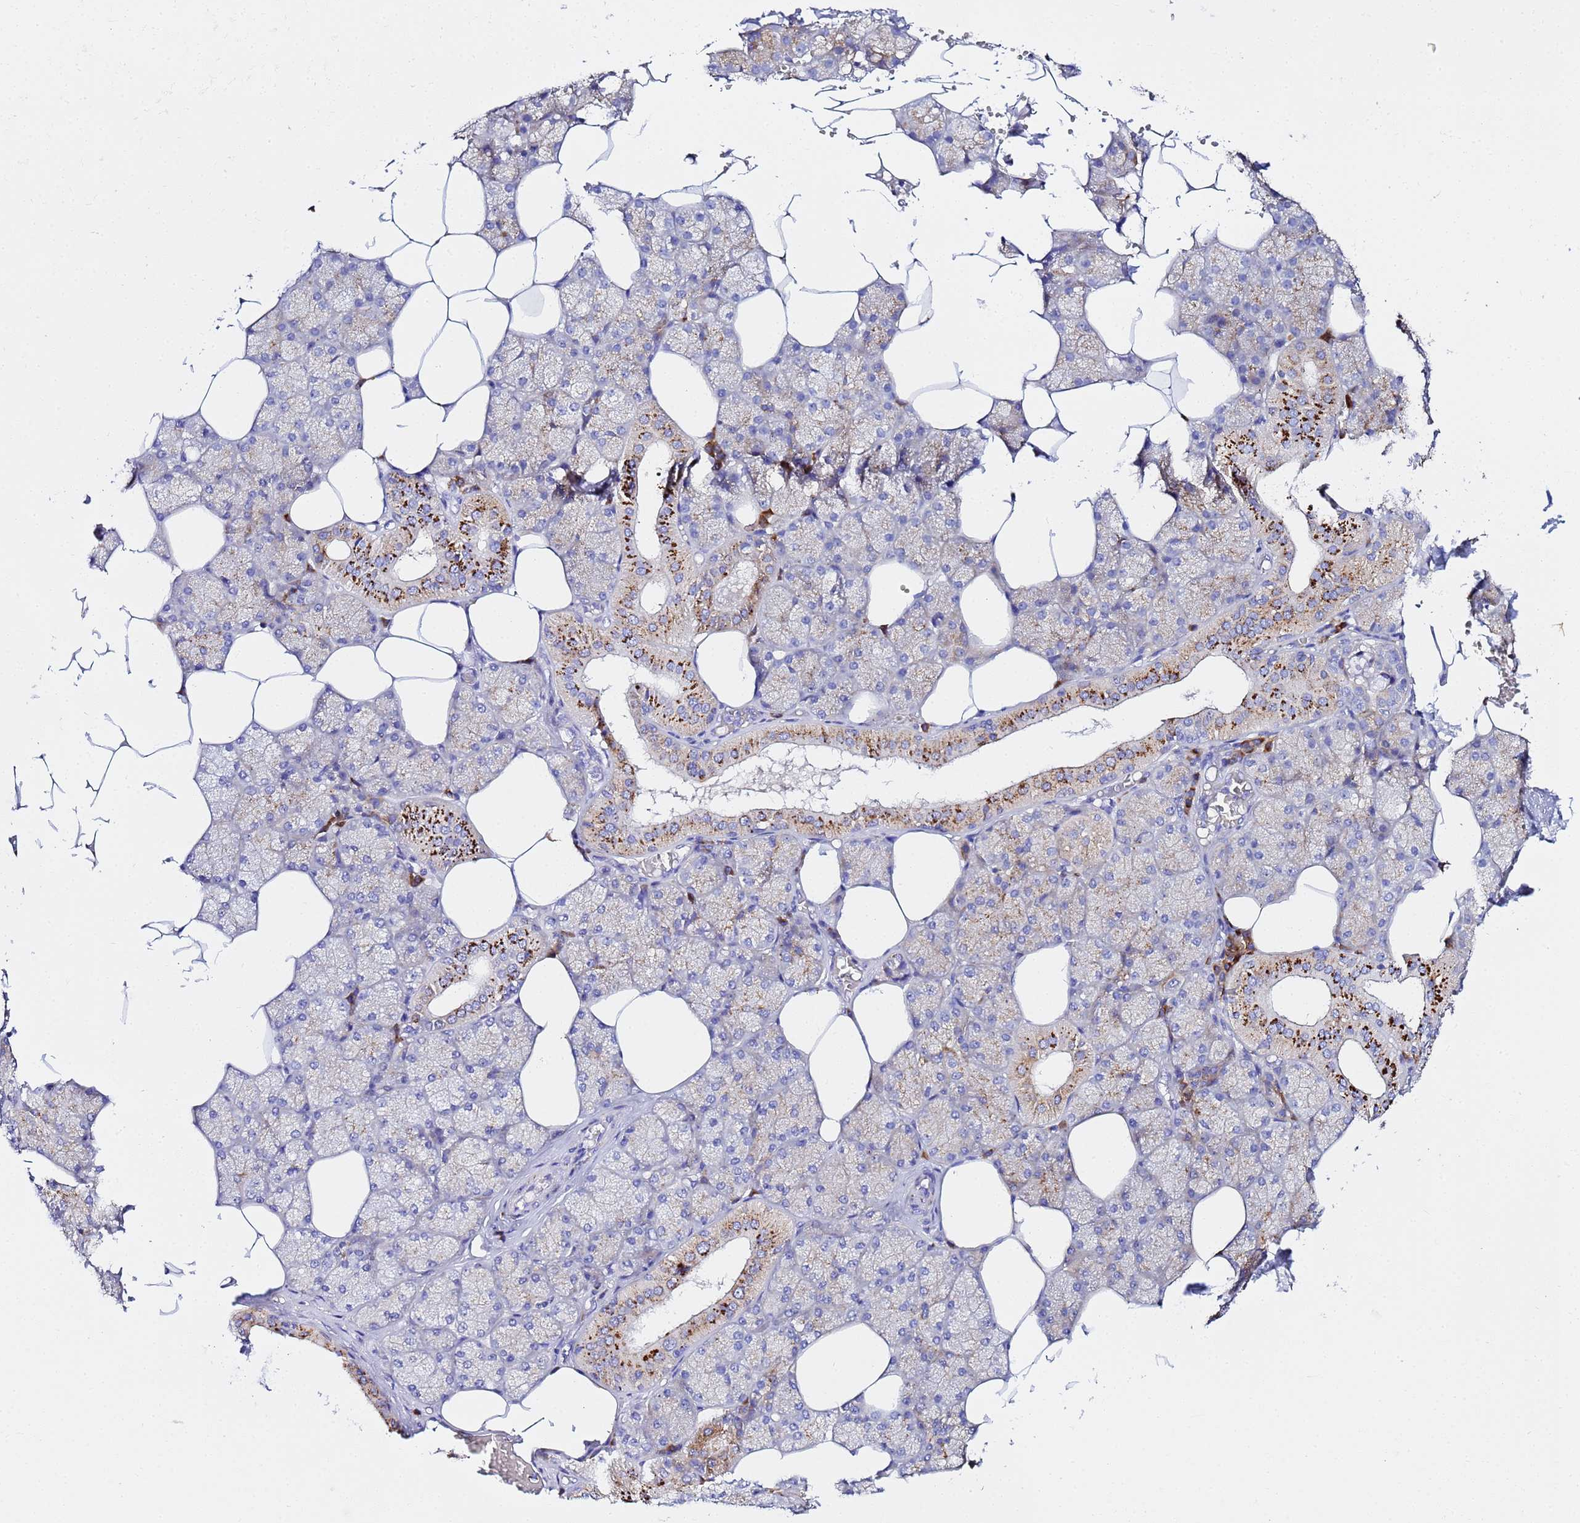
{"staining": {"intensity": "strong", "quantity": "<25%", "location": "cytoplasmic/membranous"}, "tissue": "salivary gland", "cell_type": "Glandular cells", "image_type": "normal", "snomed": [{"axis": "morphology", "description": "Normal tissue, NOS"}, {"axis": "topography", "description": "Salivary gland"}], "caption": "DAB (3,3'-diaminobenzidine) immunohistochemical staining of benign human salivary gland exhibits strong cytoplasmic/membranous protein positivity in about <25% of glandular cells.", "gene": "VTI1B", "patient": {"sex": "male", "age": 62}}